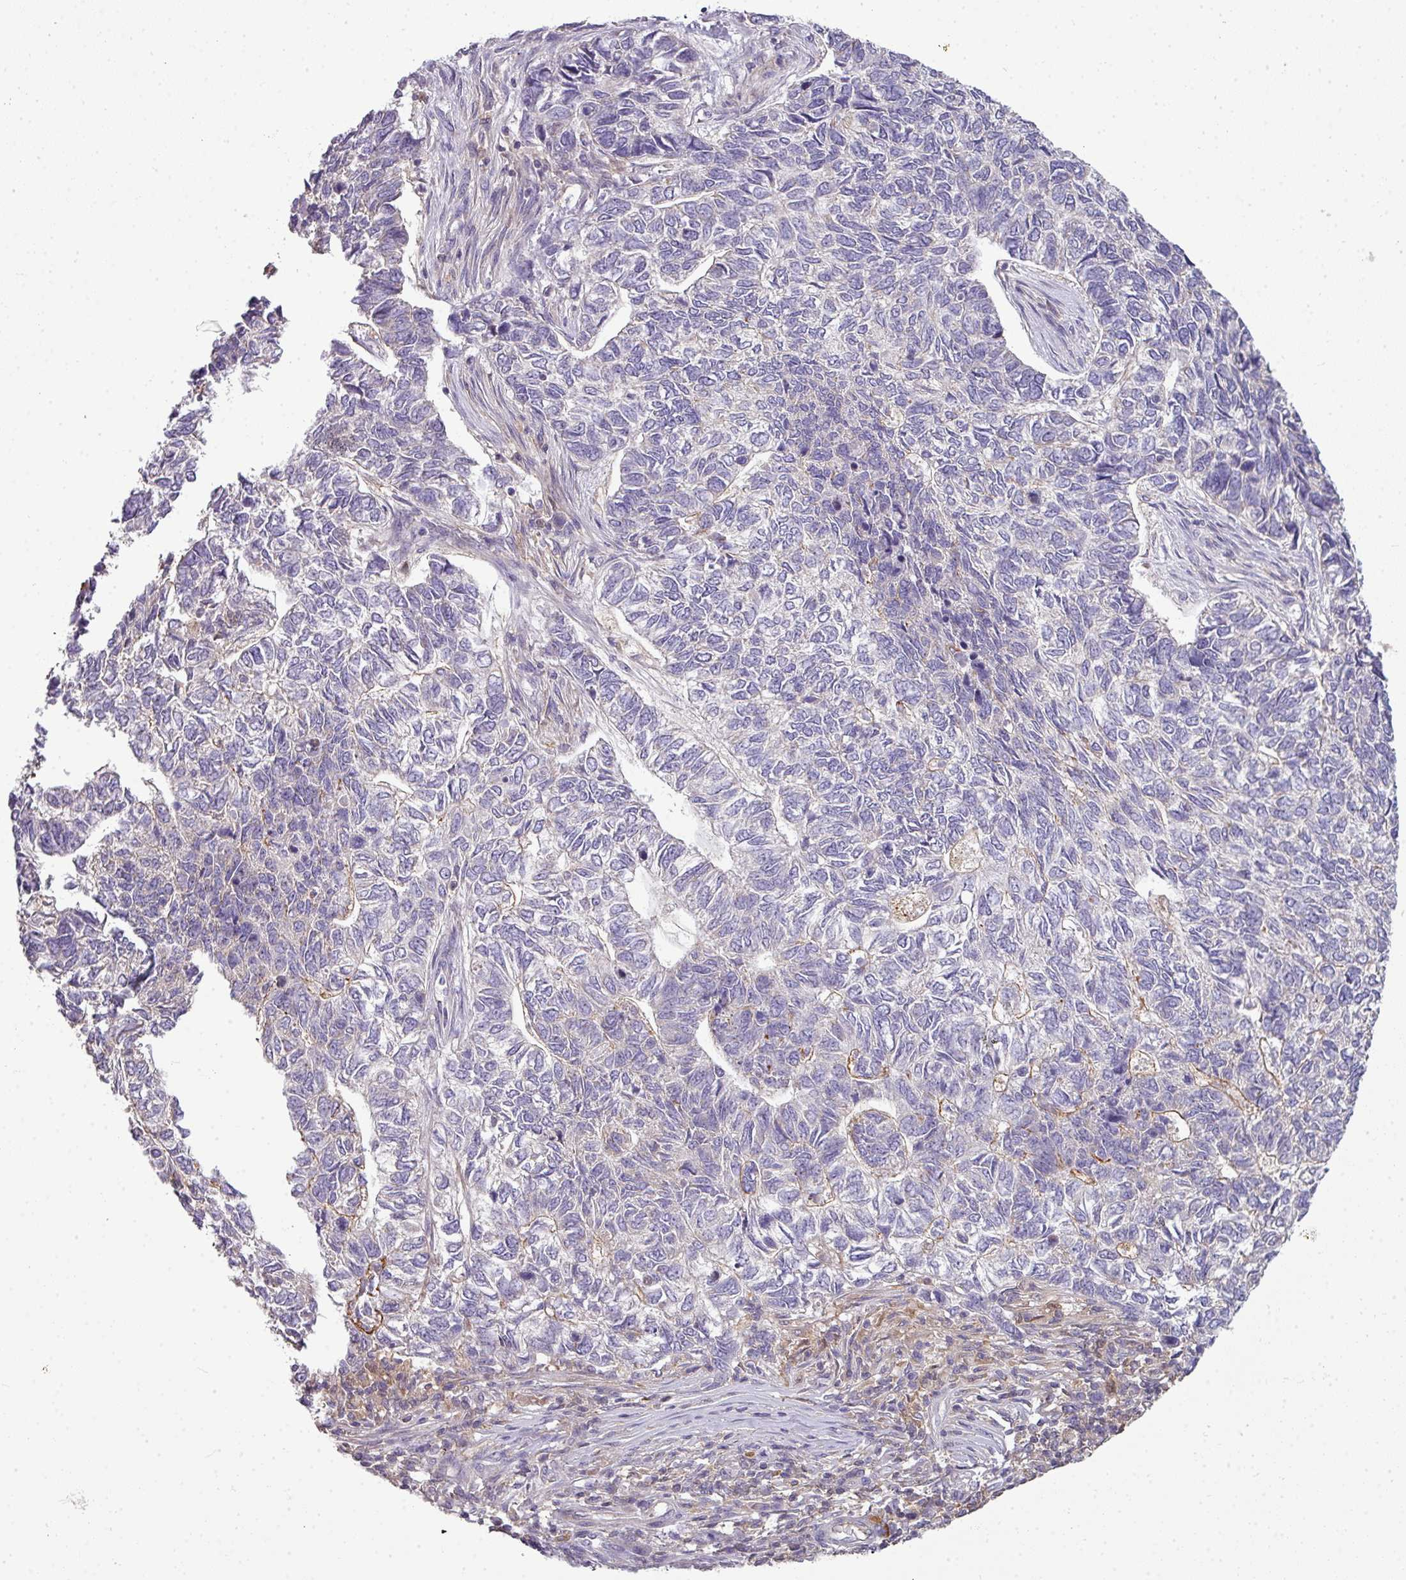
{"staining": {"intensity": "negative", "quantity": "none", "location": "none"}, "tissue": "skin cancer", "cell_type": "Tumor cells", "image_type": "cancer", "snomed": [{"axis": "morphology", "description": "Basal cell carcinoma"}, {"axis": "topography", "description": "Skin"}], "caption": "An IHC photomicrograph of skin cancer (basal cell carcinoma) is shown. There is no staining in tumor cells of skin cancer (basal cell carcinoma).", "gene": "STAT5A", "patient": {"sex": "female", "age": 65}}